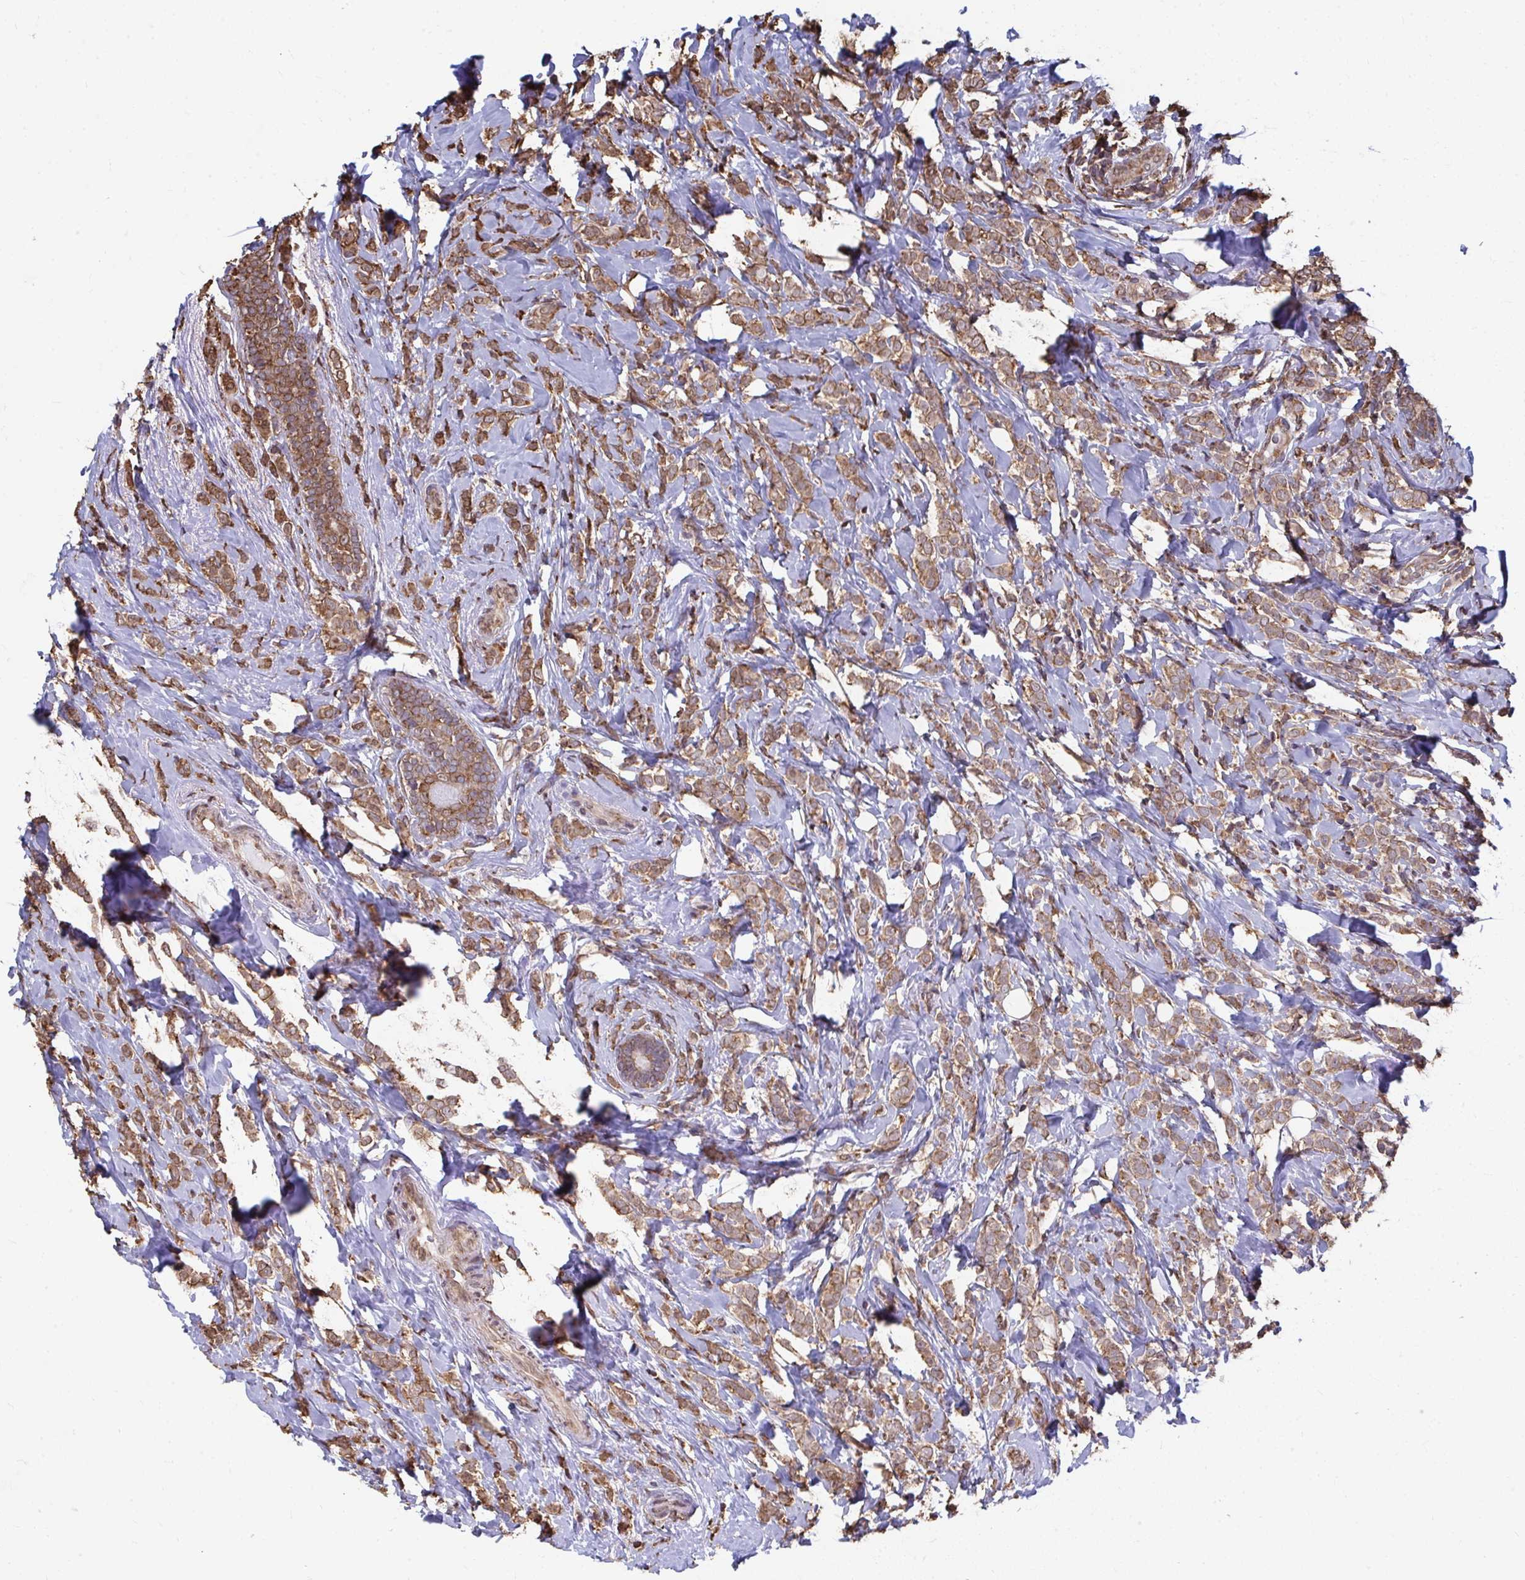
{"staining": {"intensity": "moderate", "quantity": ">75%", "location": "cytoplasmic/membranous"}, "tissue": "breast cancer", "cell_type": "Tumor cells", "image_type": "cancer", "snomed": [{"axis": "morphology", "description": "Lobular carcinoma"}, {"axis": "topography", "description": "Breast"}], "caption": "Immunohistochemistry (IHC) (DAB (3,3'-diaminobenzidine)) staining of breast cancer exhibits moderate cytoplasmic/membranous protein staining in approximately >75% of tumor cells. Nuclei are stained in blue.", "gene": "SYNCRIP", "patient": {"sex": "female", "age": 49}}